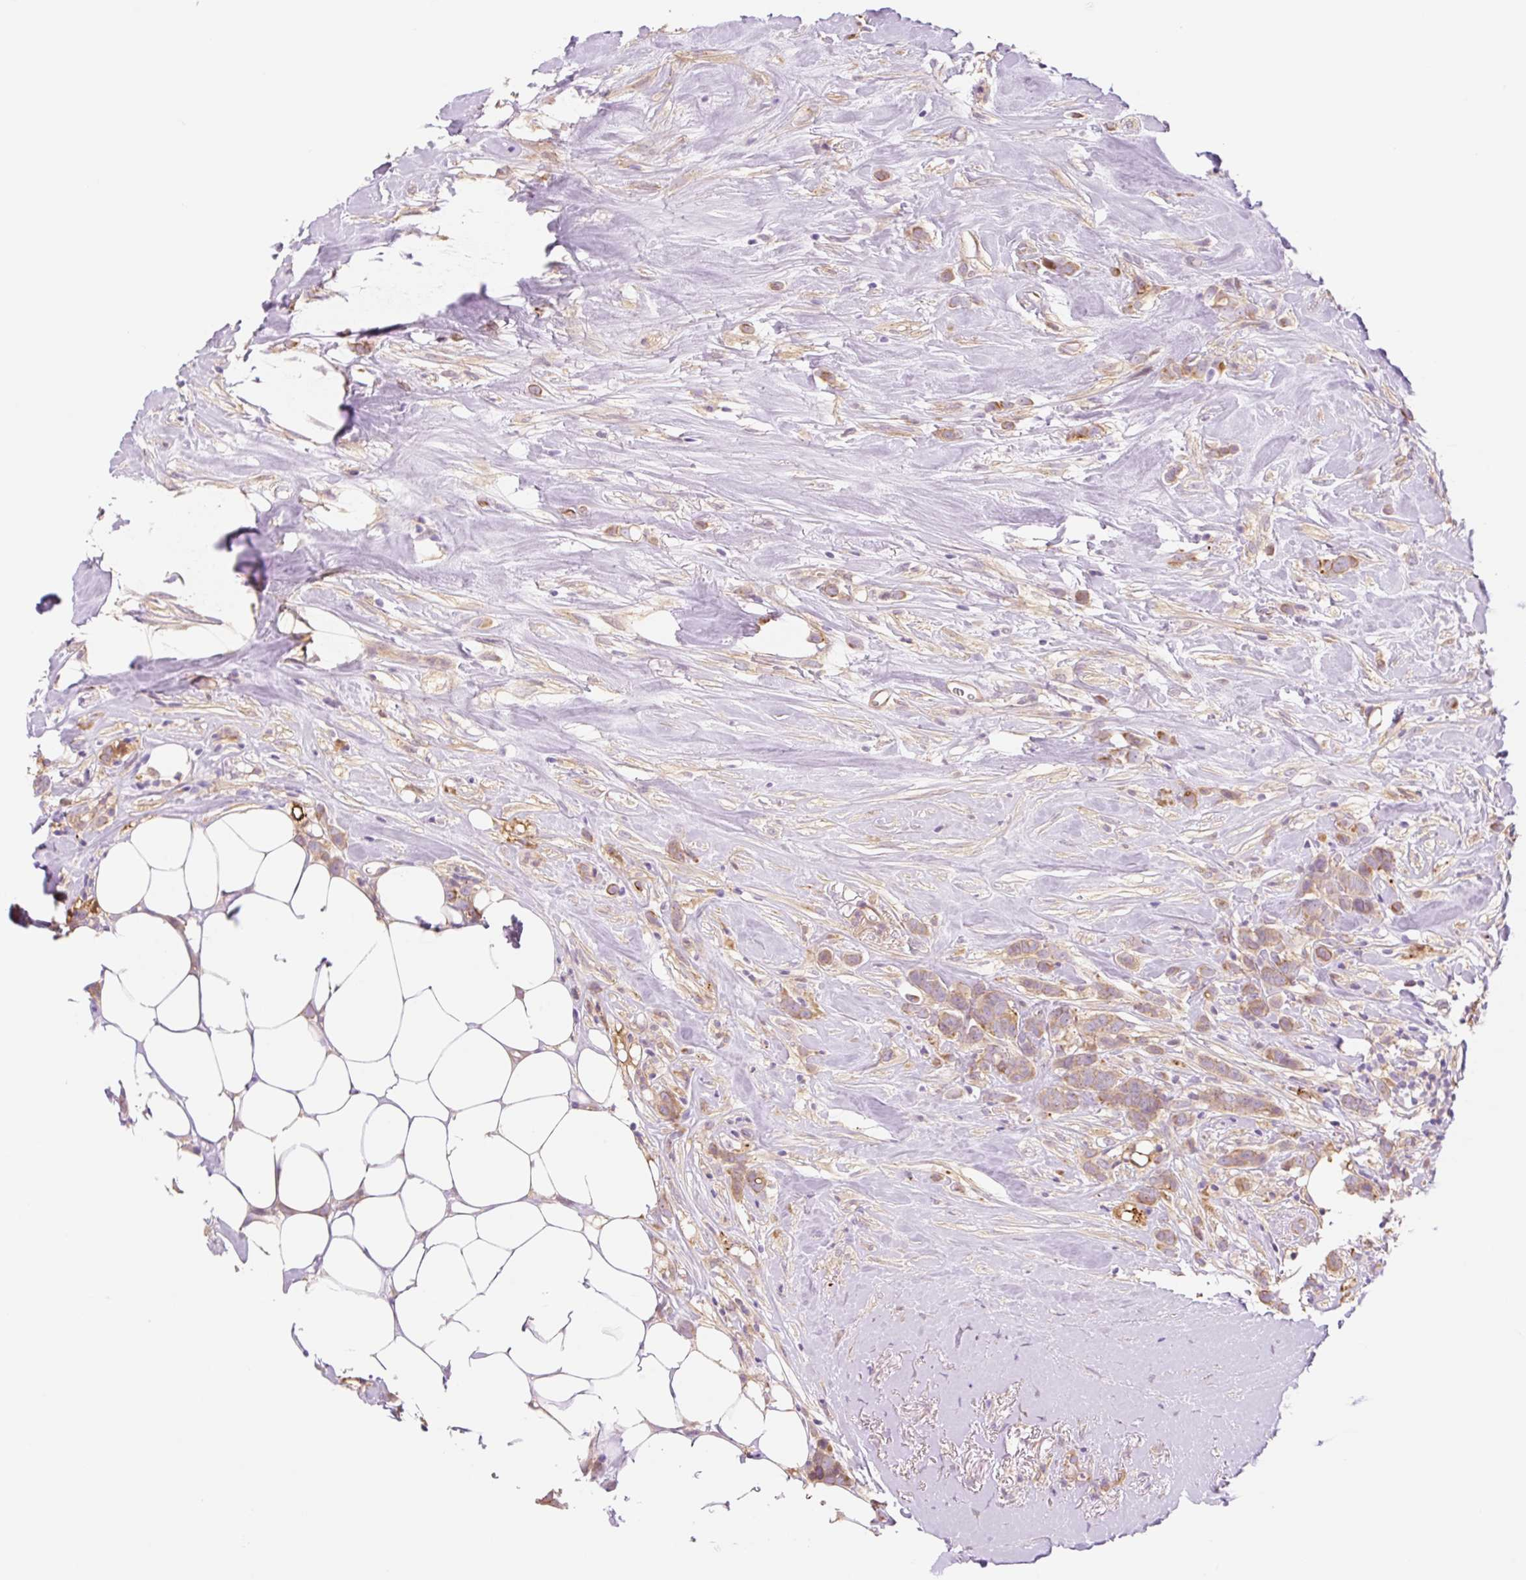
{"staining": {"intensity": "moderate", "quantity": ">75%", "location": "cytoplasmic/membranous"}, "tissue": "breast cancer", "cell_type": "Tumor cells", "image_type": "cancer", "snomed": [{"axis": "morphology", "description": "Duct carcinoma"}, {"axis": "topography", "description": "Breast"}], "caption": "Moderate cytoplasmic/membranous protein staining is present in about >75% of tumor cells in invasive ductal carcinoma (breast).", "gene": "NLRP5", "patient": {"sex": "female", "age": 80}}